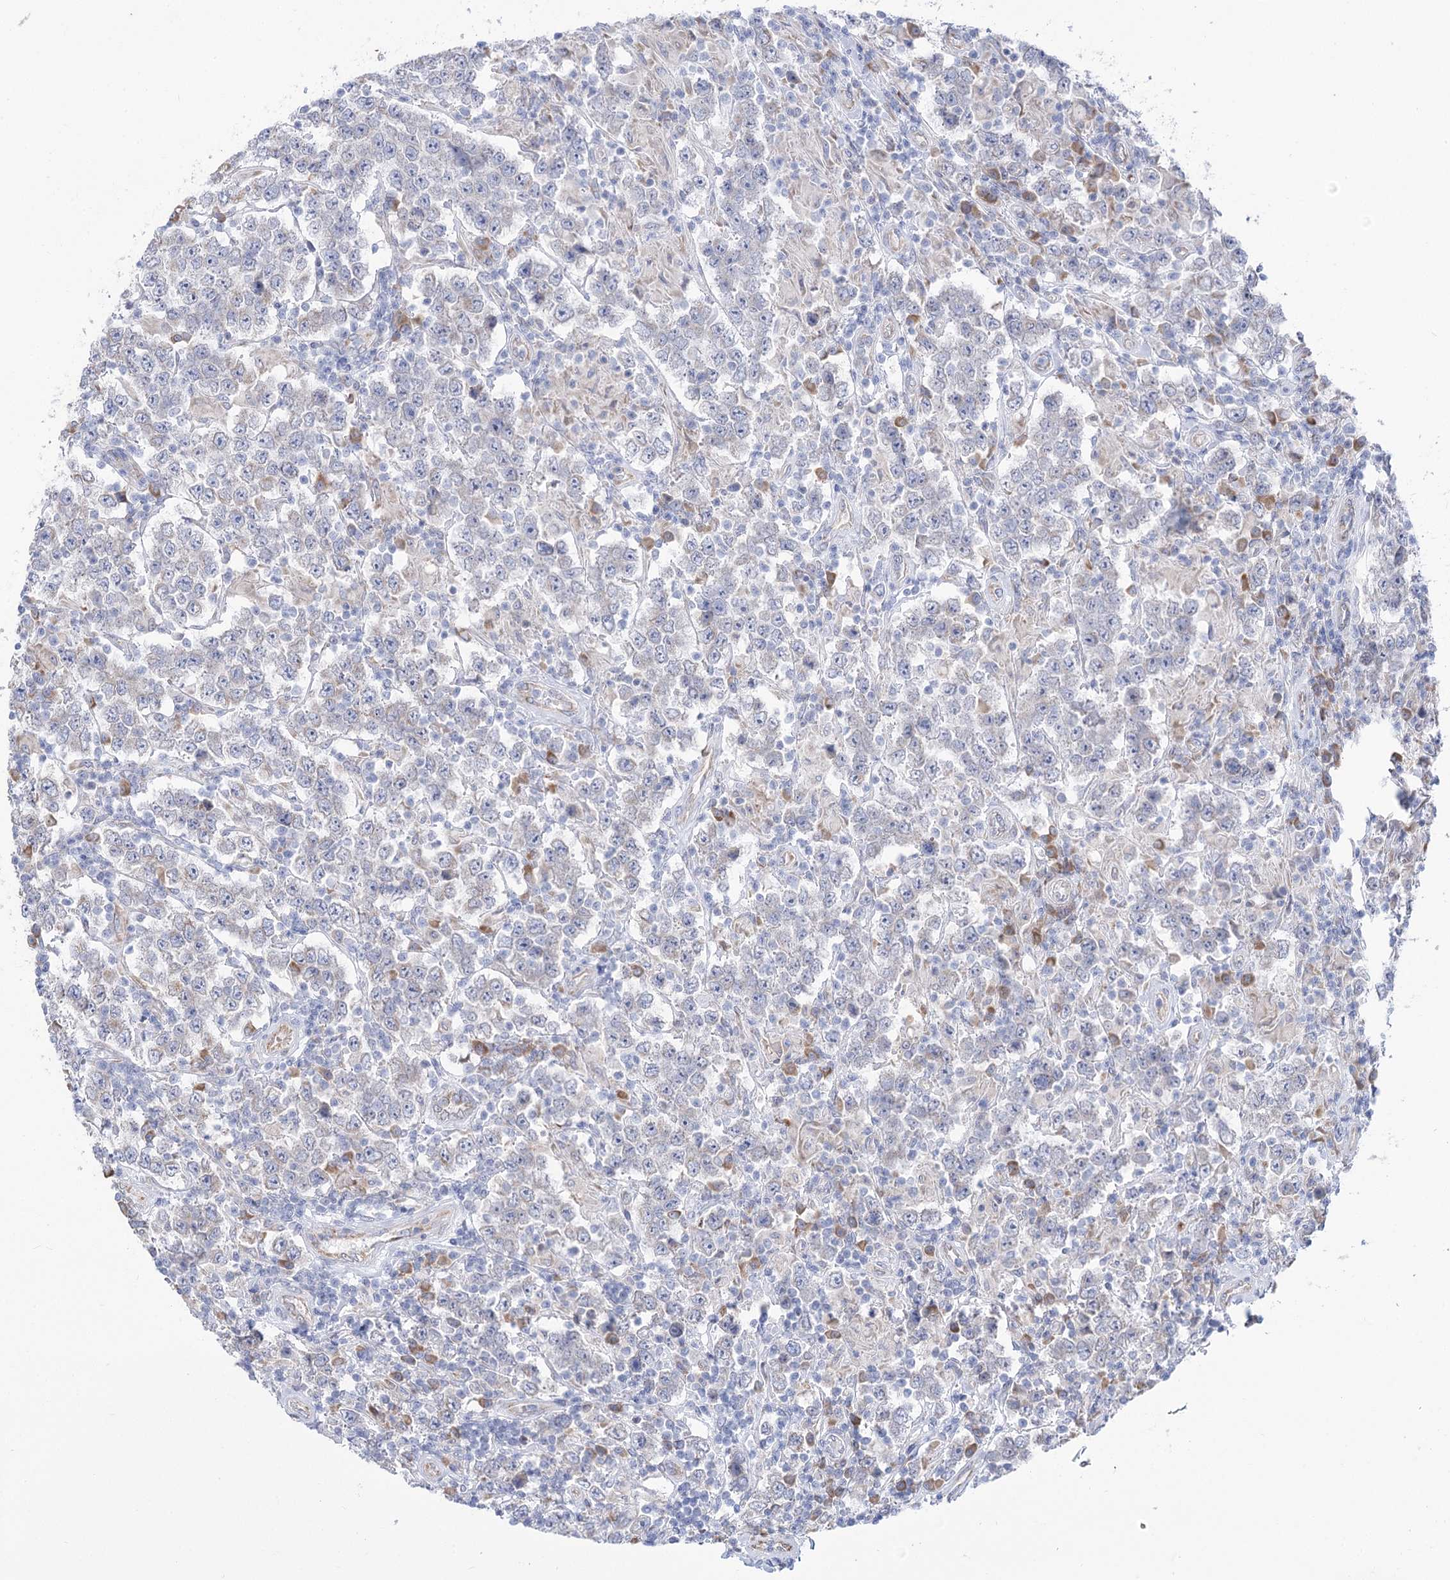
{"staining": {"intensity": "negative", "quantity": "none", "location": "none"}, "tissue": "testis cancer", "cell_type": "Tumor cells", "image_type": "cancer", "snomed": [{"axis": "morphology", "description": "Normal tissue, NOS"}, {"axis": "morphology", "description": "Urothelial carcinoma, High grade"}, {"axis": "morphology", "description": "Seminoma, NOS"}, {"axis": "morphology", "description": "Carcinoma, Embryonal, NOS"}, {"axis": "topography", "description": "Urinary bladder"}, {"axis": "topography", "description": "Testis"}], "caption": "An IHC micrograph of testis cancer (seminoma) is shown. There is no staining in tumor cells of testis cancer (seminoma).", "gene": "STT3B", "patient": {"sex": "male", "age": 41}}